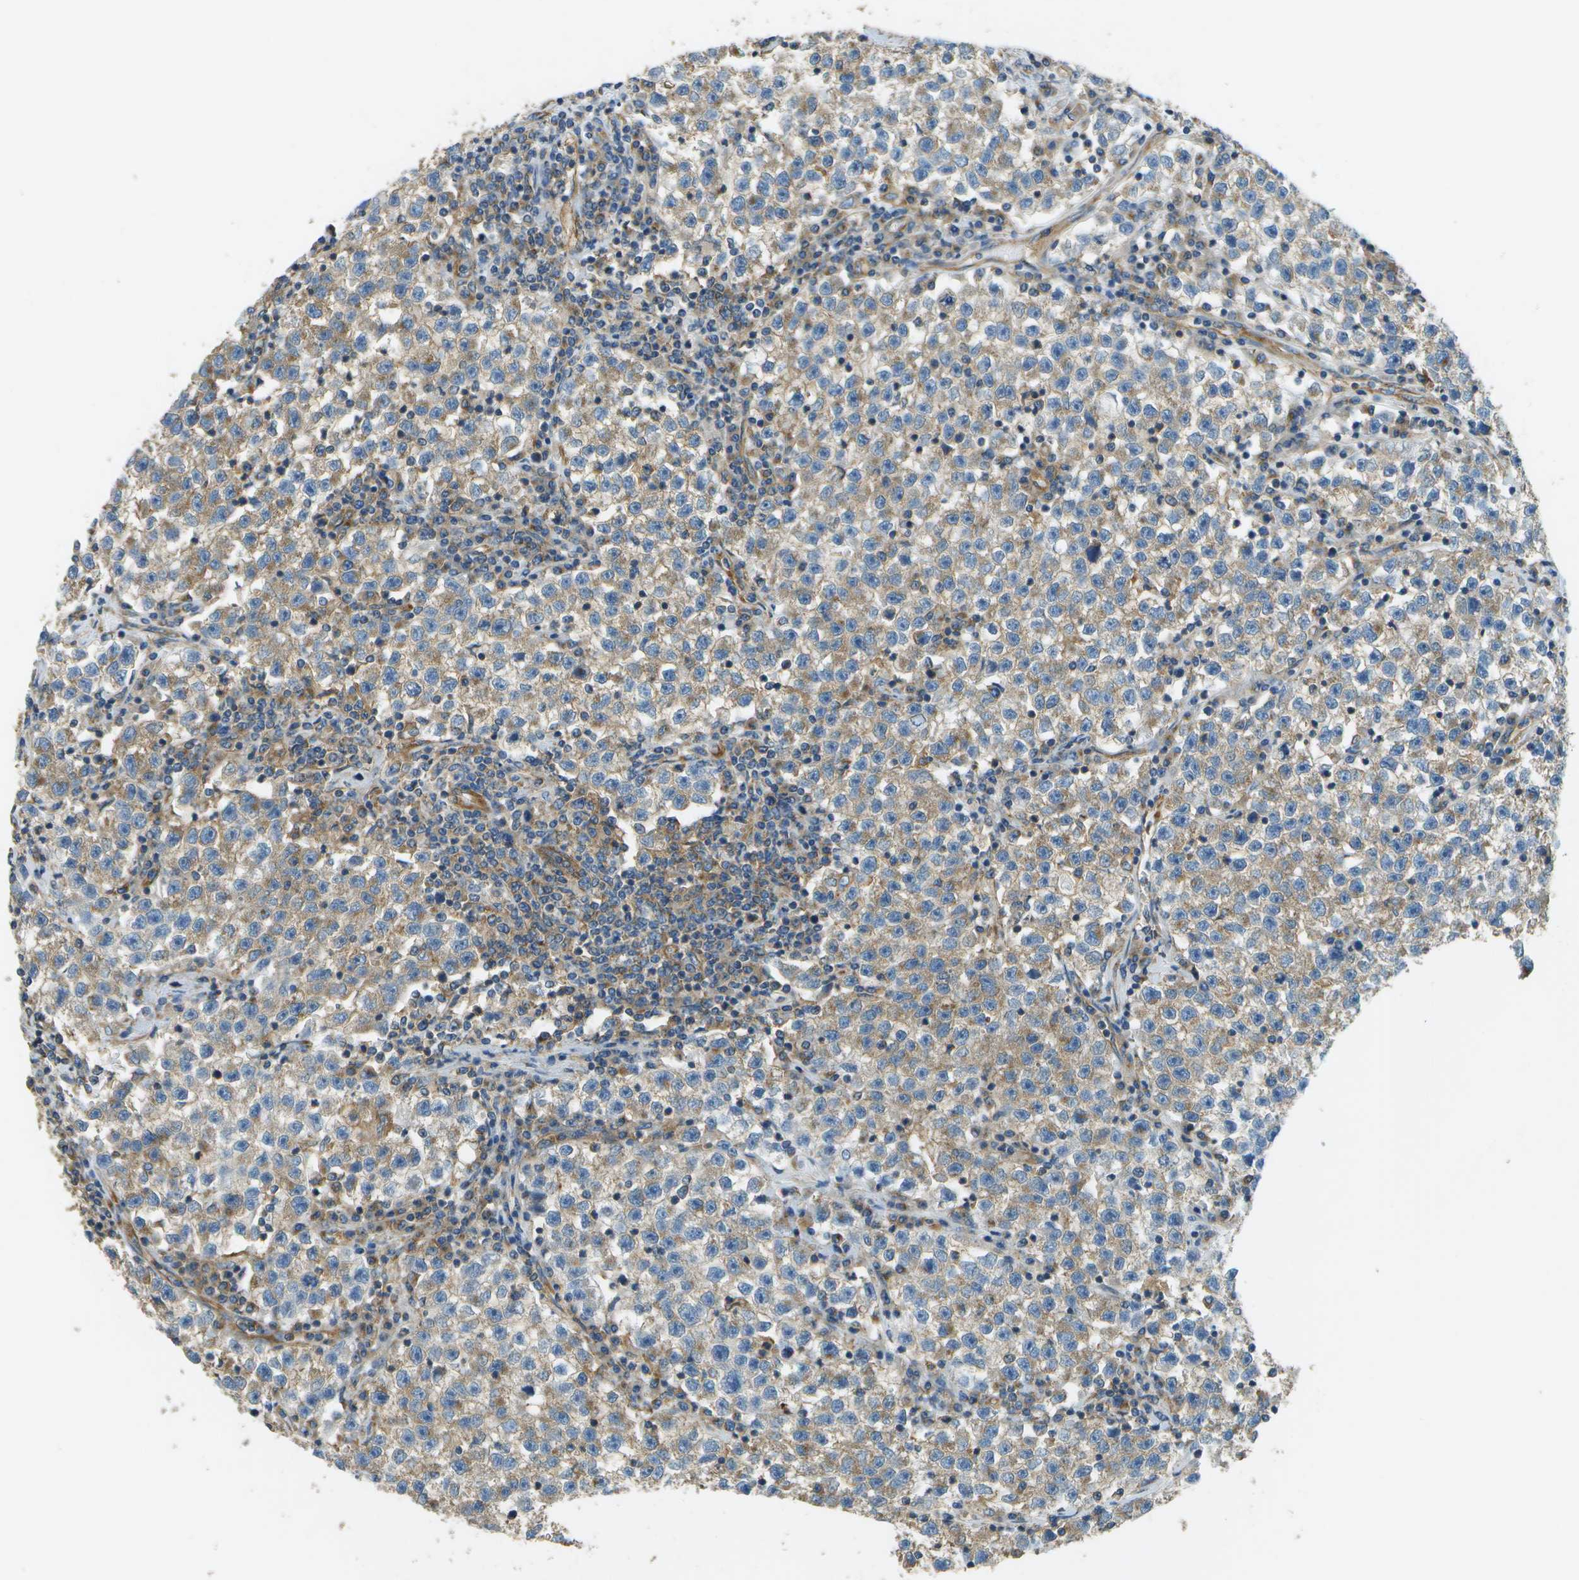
{"staining": {"intensity": "weak", "quantity": ">75%", "location": "cytoplasmic/membranous"}, "tissue": "testis cancer", "cell_type": "Tumor cells", "image_type": "cancer", "snomed": [{"axis": "morphology", "description": "Seminoma, NOS"}, {"axis": "topography", "description": "Testis"}], "caption": "About >75% of tumor cells in human seminoma (testis) demonstrate weak cytoplasmic/membranous protein positivity as visualized by brown immunohistochemical staining.", "gene": "CLTC", "patient": {"sex": "male", "age": 22}}